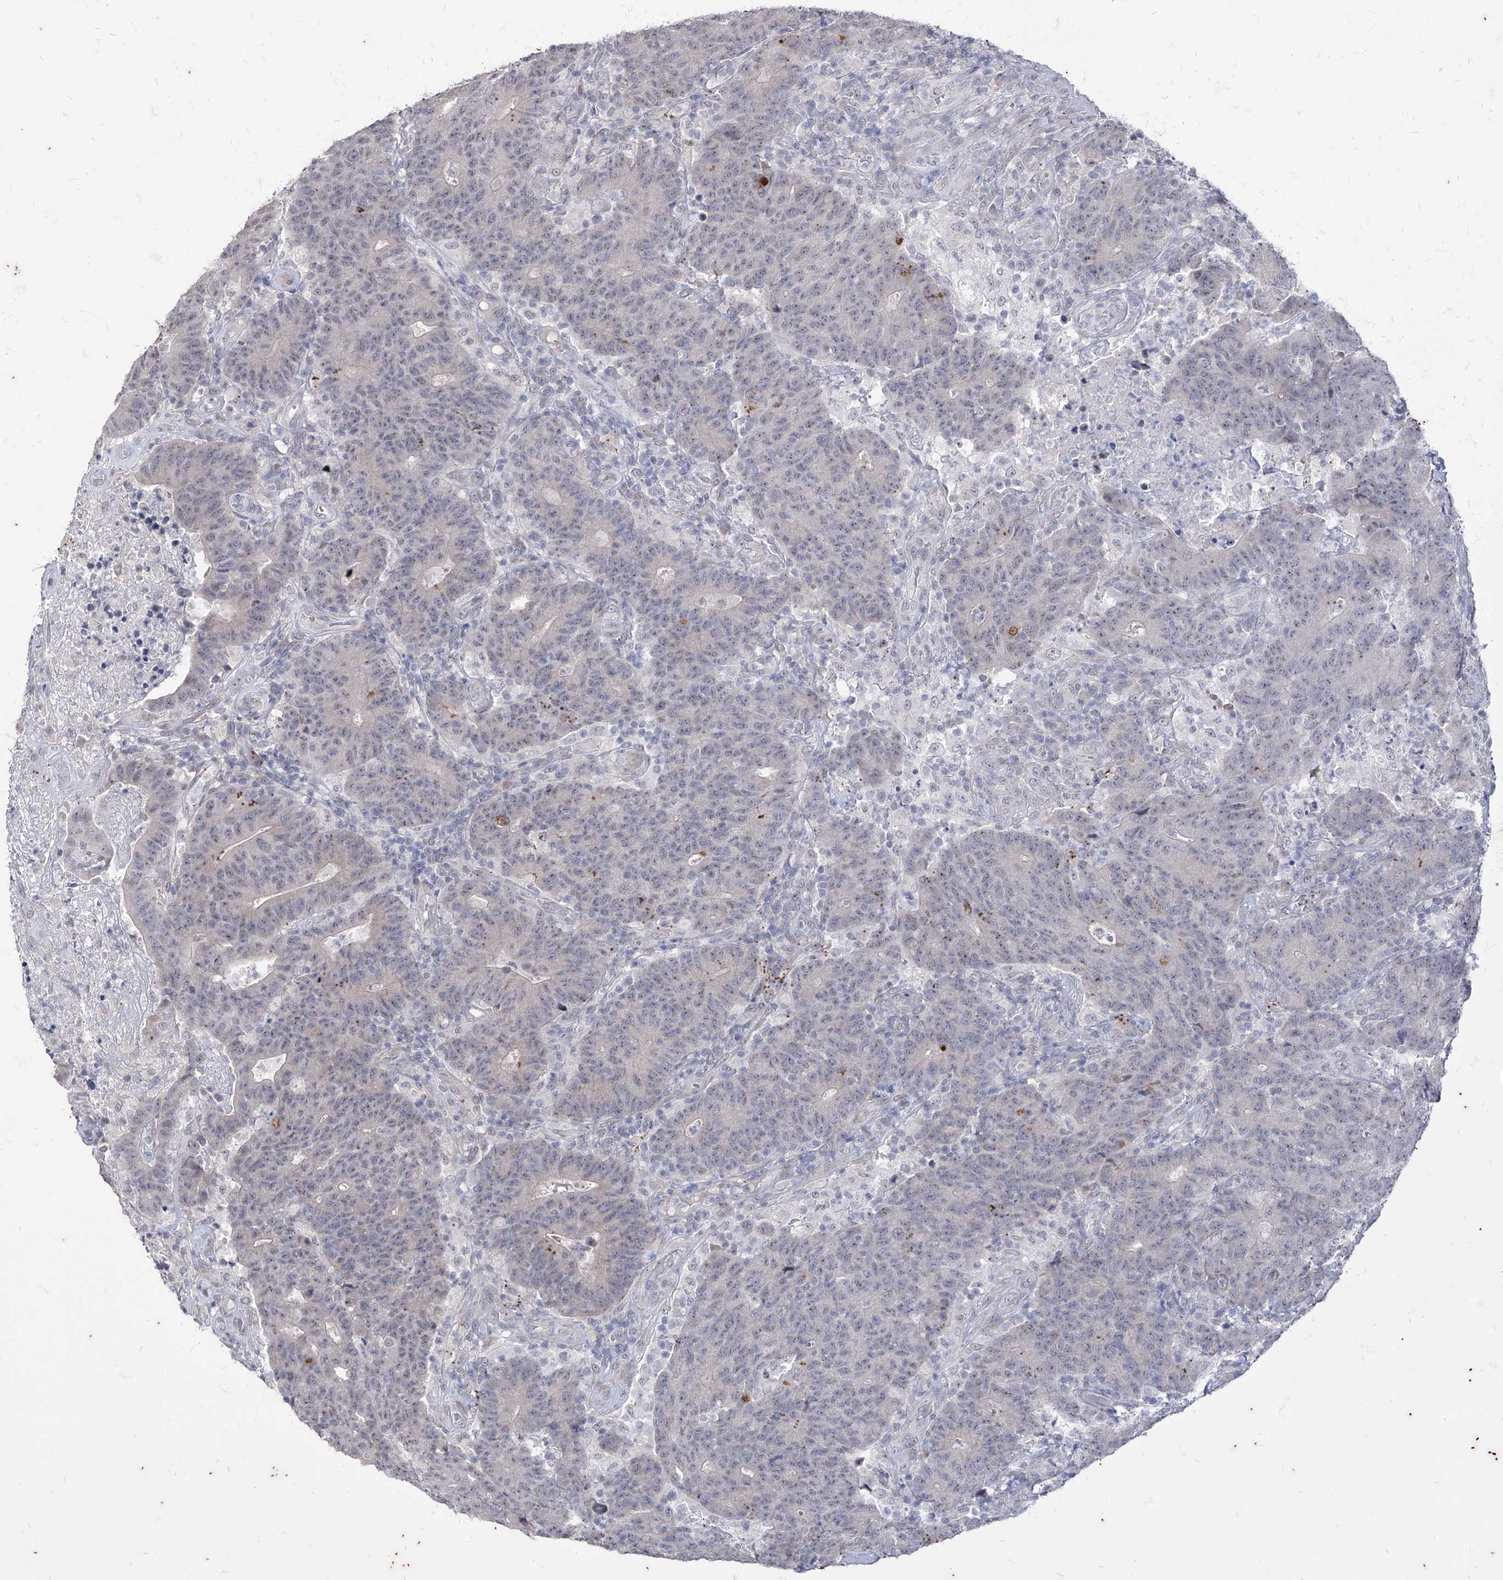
{"staining": {"intensity": "negative", "quantity": "none", "location": "none"}, "tissue": "colorectal cancer", "cell_type": "Tumor cells", "image_type": "cancer", "snomed": [{"axis": "morphology", "description": "Normal tissue, NOS"}, {"axis": "morphology", "description": "Adenocarcinoma, NOS"}, {"axis": "topography", "description": "Colon"}], "caption": "DAB (3,3'-diaminobenzidine) immunohistochemical staining of human colorectal cancer displays no significant expression in tumor cells.", "gene": "PHF20L1", "patient": {"sex": "female", "age": 75}}